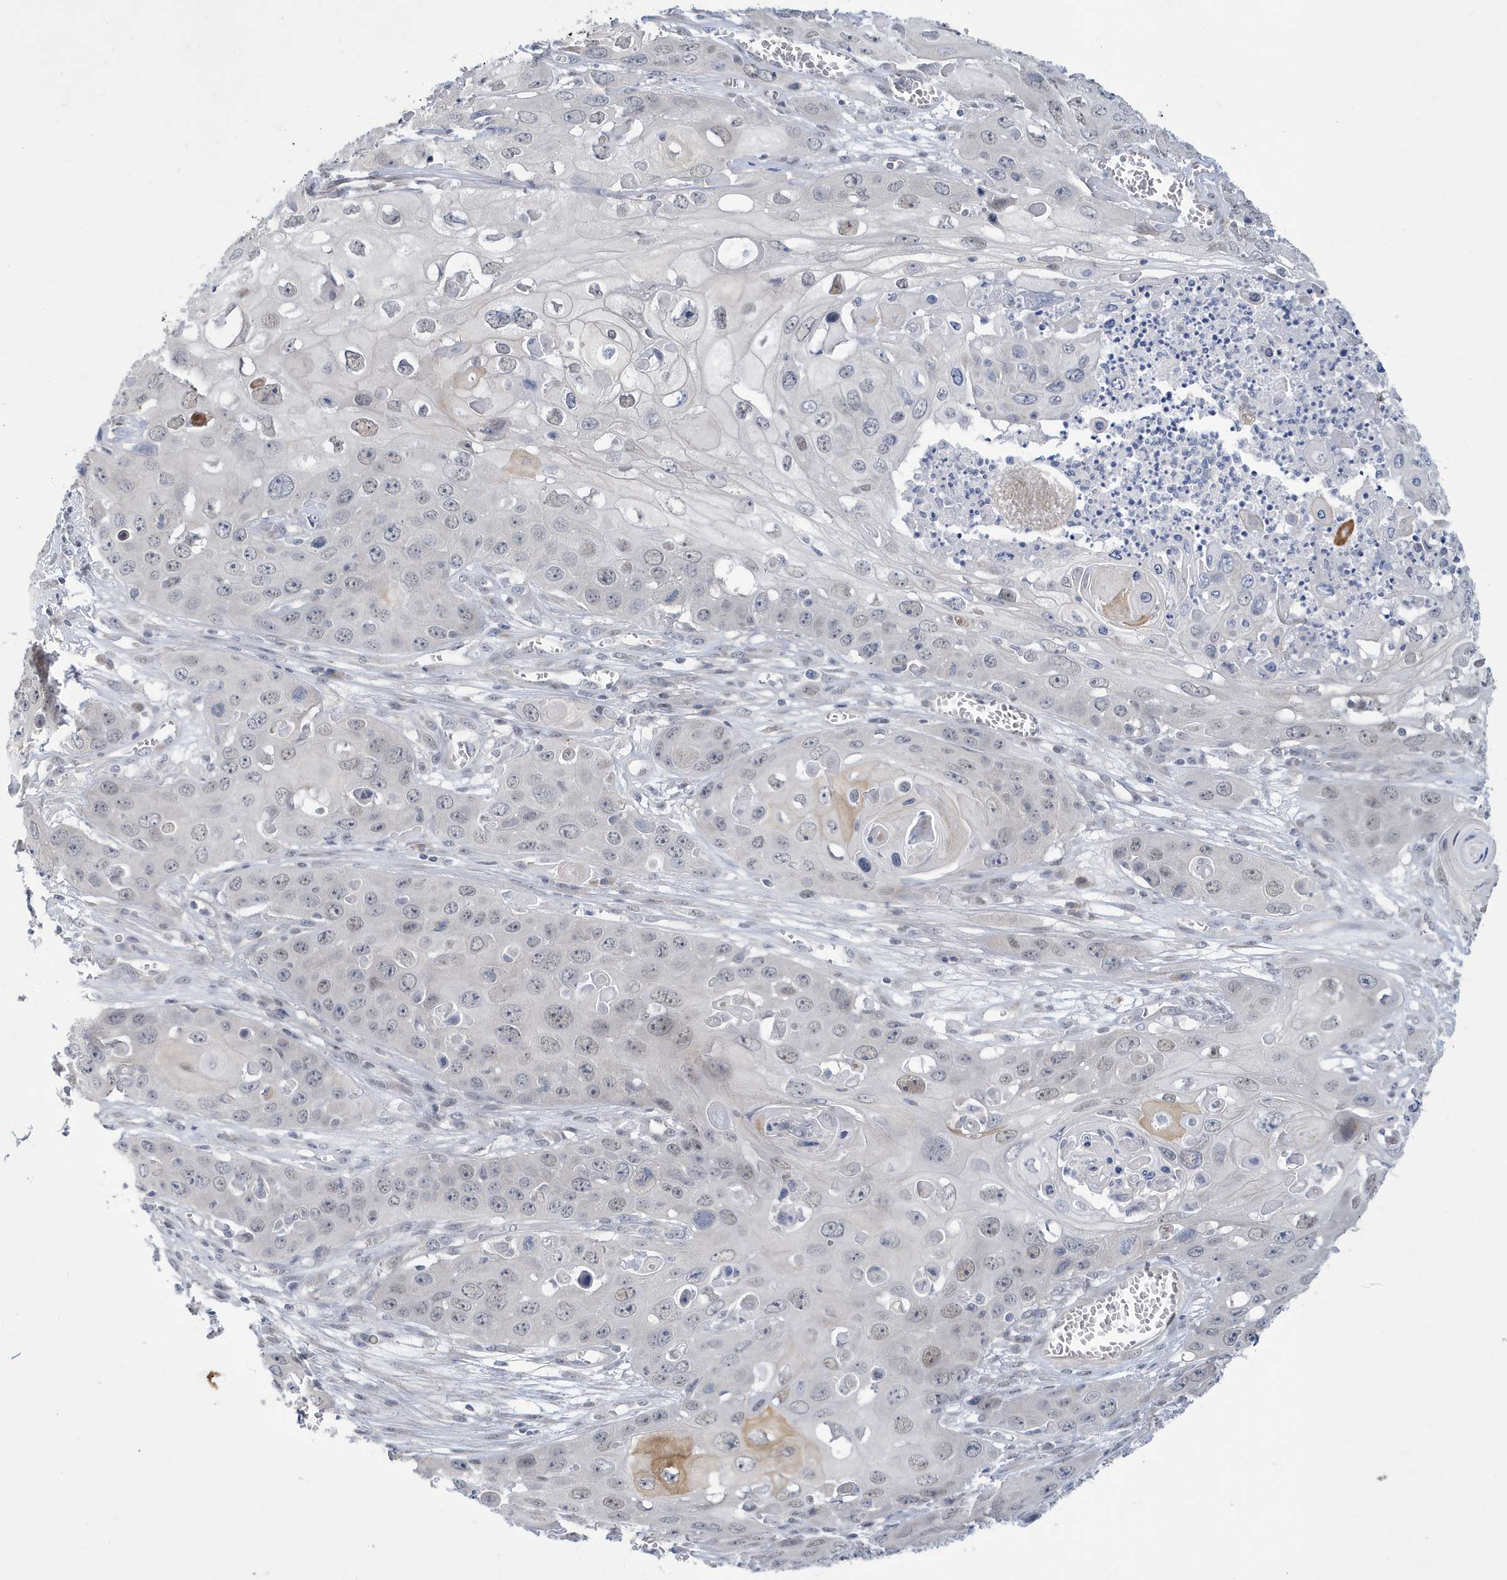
{"staining": {"intensity": "weak", "quantity": "25%-75%", "location": "nuclear"}, "tissue": "skin cancer", "cell_type": "Tumor cells", "image_type": "cancer", "snomed": [{"axis": "morphology", "description": "Squamous cell carcinoma, NOS"}, {"axis": "topography", "description": "Skin"}], "caption": "Weak nuclear positivity is present in approximately 25%-75% of tumor cells in squamous cell carcinoma (skin).", "gene": "ZNF654", "patient": {"sex": "male", "age": 55}}